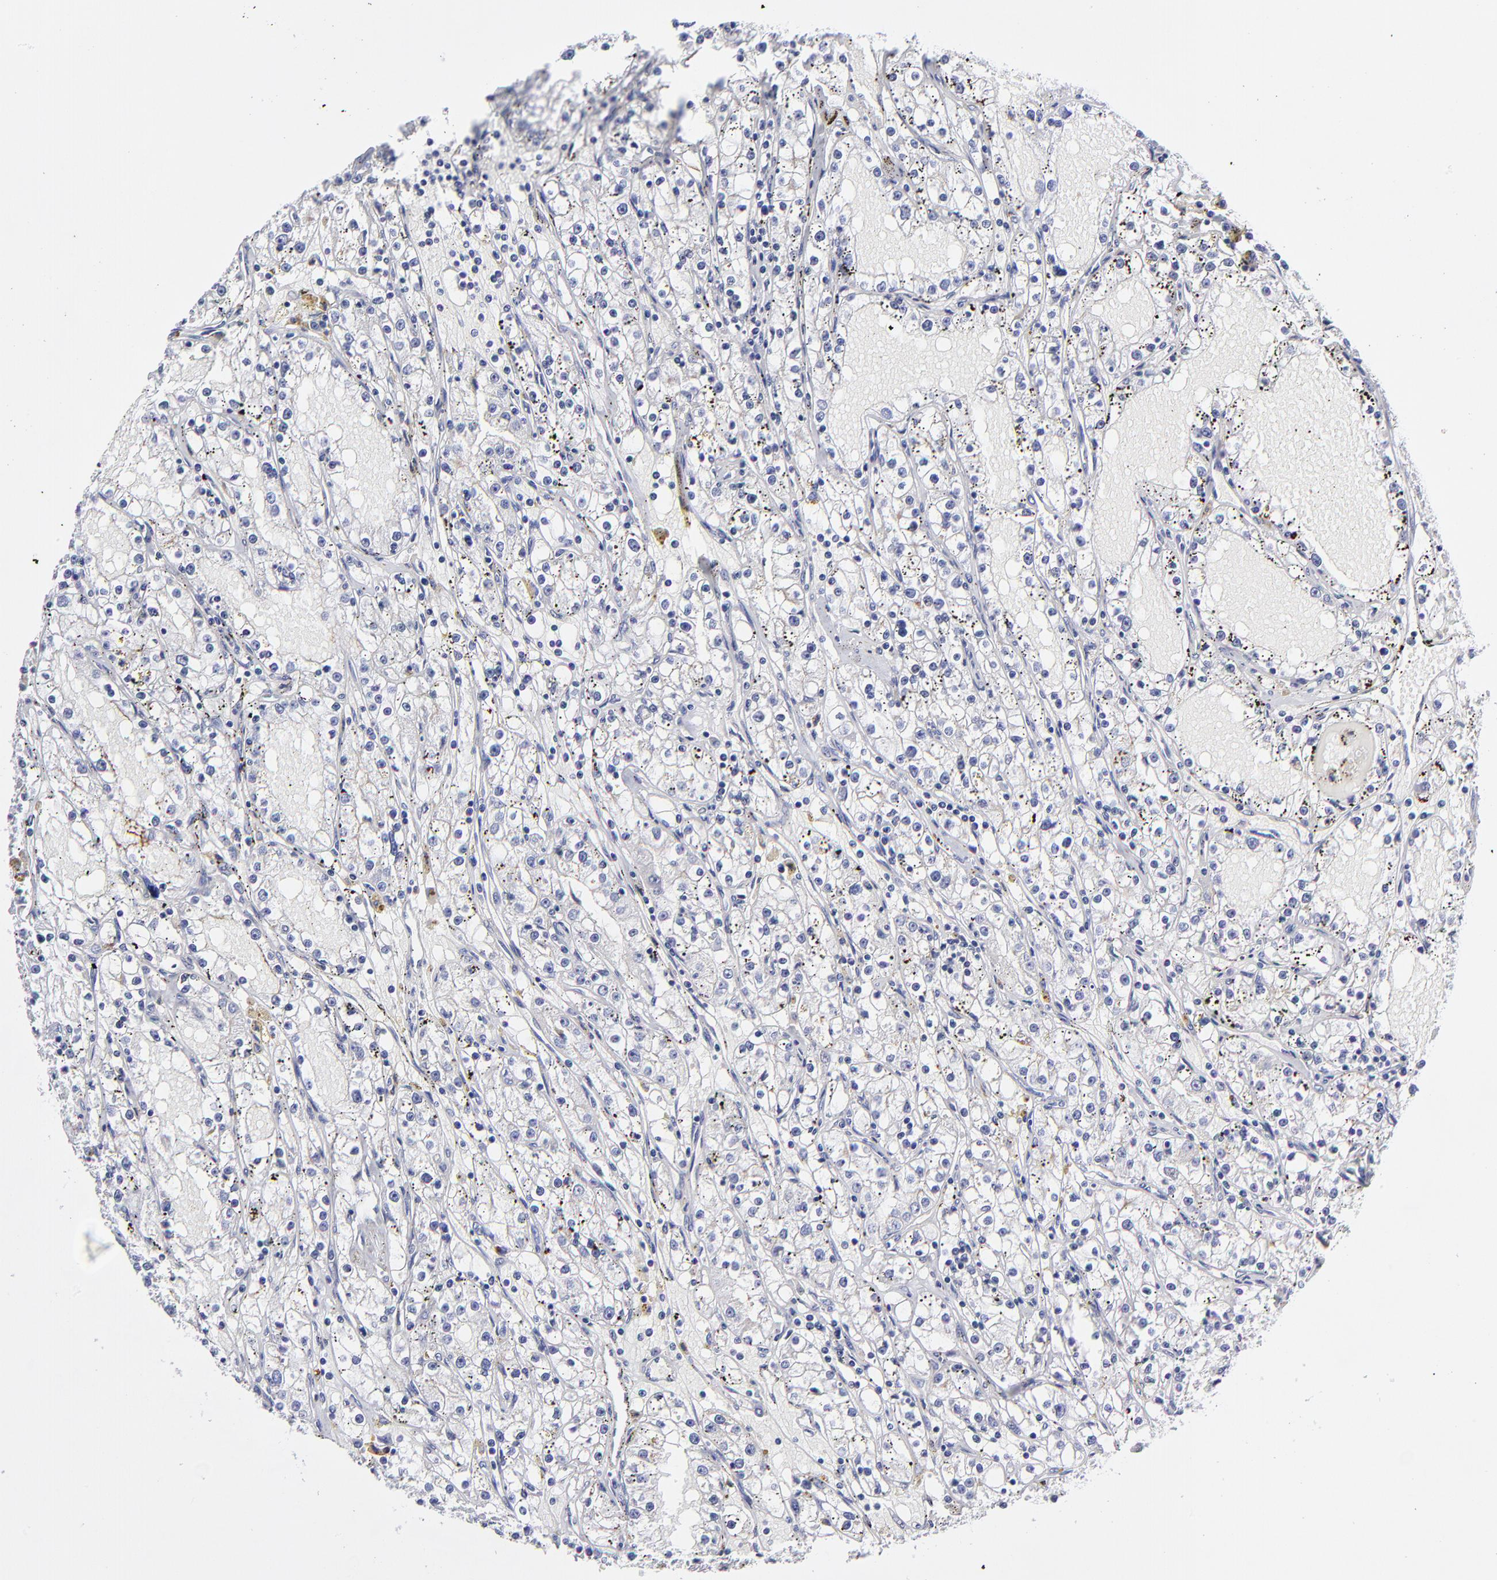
{"staining": {"intensity": "negative", "quantity": "none", "location": "none"}, "tissue": "renal cancer", "cell_type": "Tumor cells", "image_type": "cancer", "snomed": [{"axis": "morphology", "description": "Adenocarcinoma, NOS"}, {"axis": "topography", "description": "Kidney"}], "caption": "Immunohistochemistry of human adenocarcinoma (renal) reveals no staining in tumor cells.", "gene": "BTG2", "patient": {"sex": "male", "age": 56}}